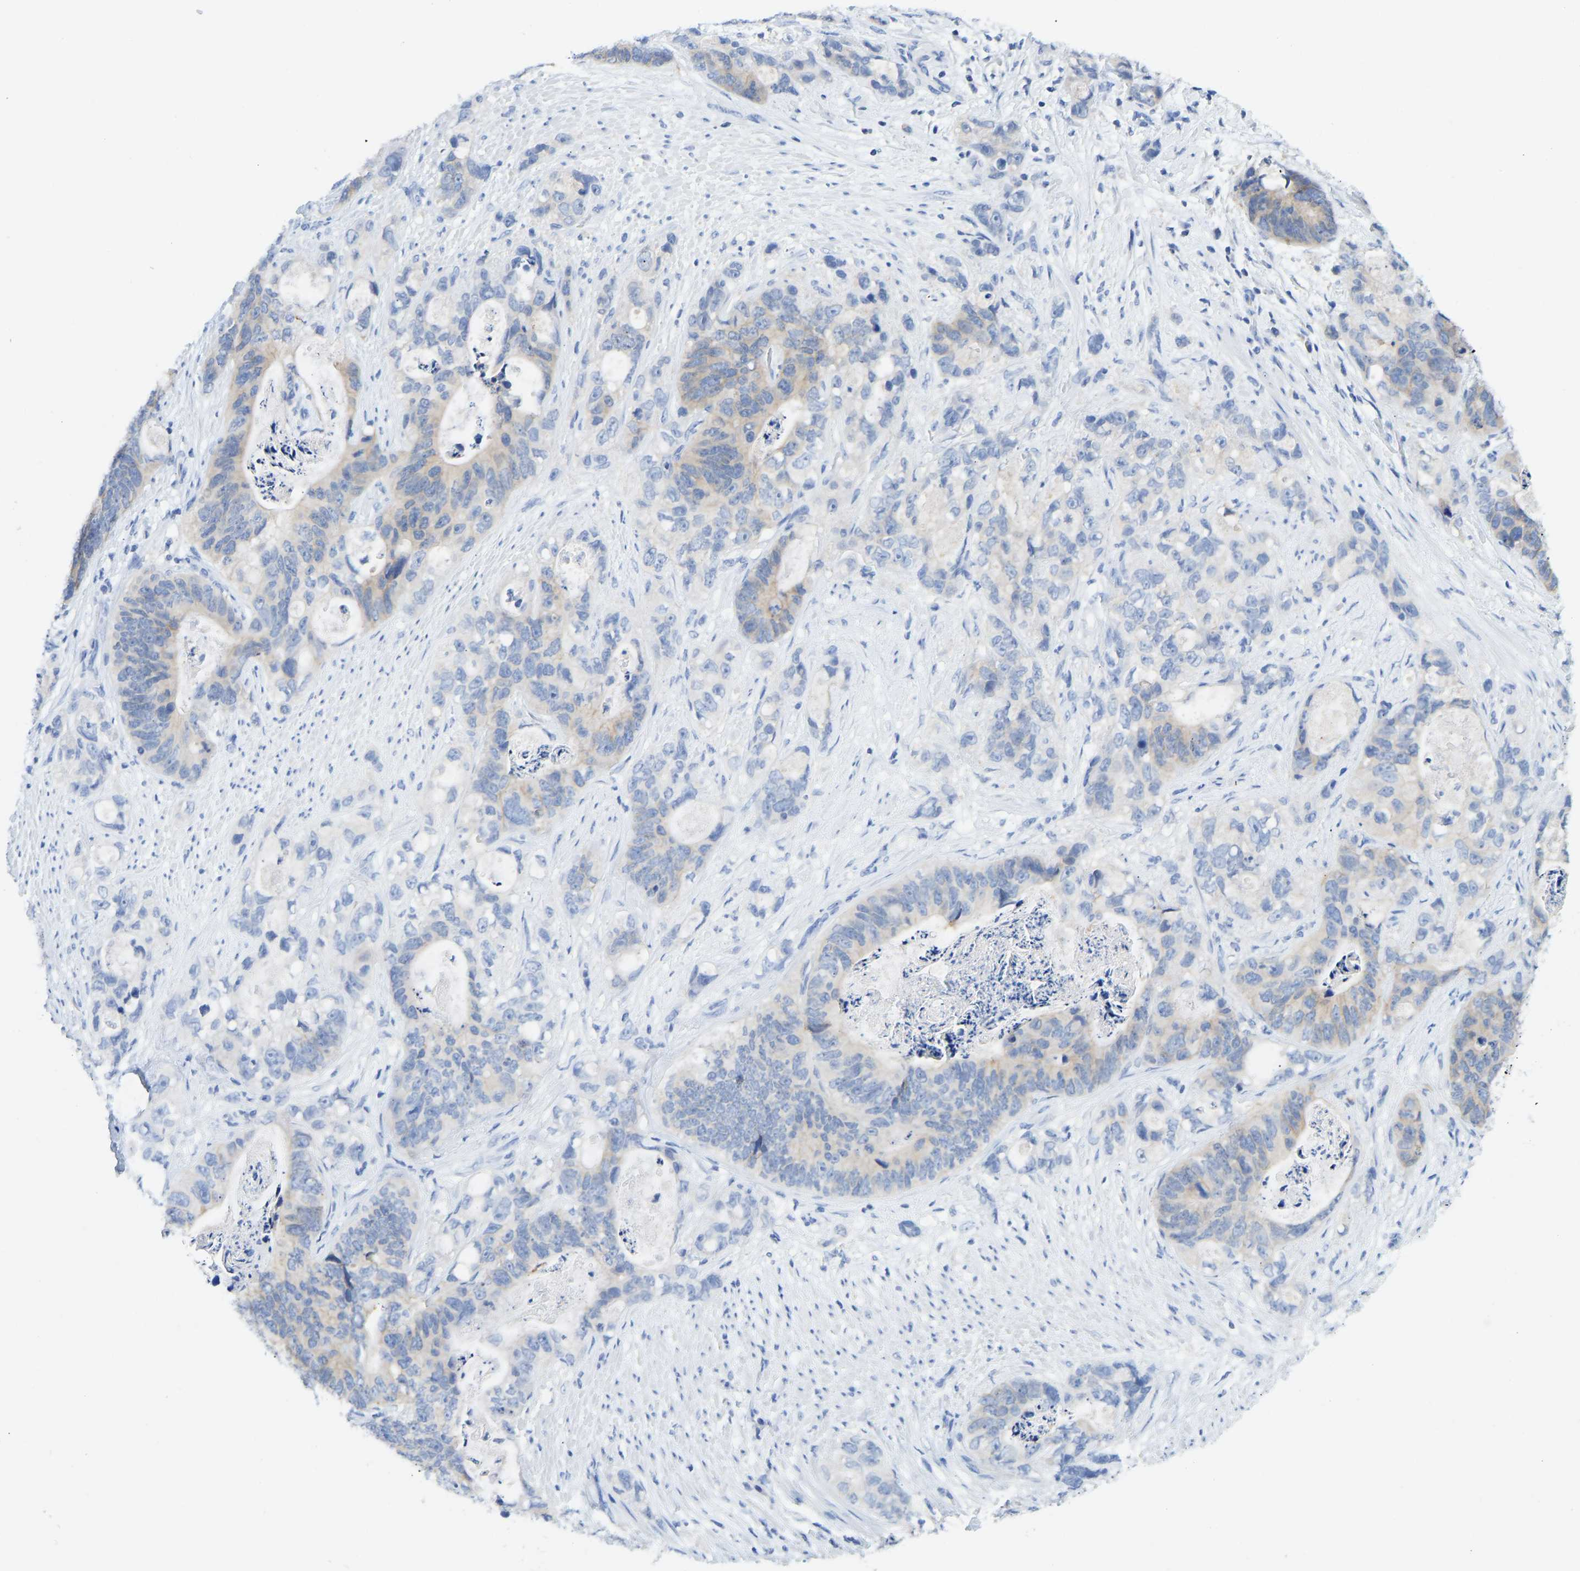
{"staining": {"intensity": "moderate", "quantity": "25%-75%", "location": "cytoplasmic/membranous"}, "tissue": "stomach cancer", "cell_type": "Tumor cells", "image_type": "cancer", "snomed": [{"axis": "morphology", "description": "Normal tissue, NOS"}, {"axis": "morphology", "description": "Adenocarcinoma, NOS"}, {"axis": "topography", "description": "Stomach"}], "caption": "A brown stain highlights moderate cytoplasmic/membranous staining of a protein in stomach cancer (adenocarcinoma) tumor cells.", "gene": "NDRG3", "patient": {"sex": "female", "age": 89}}